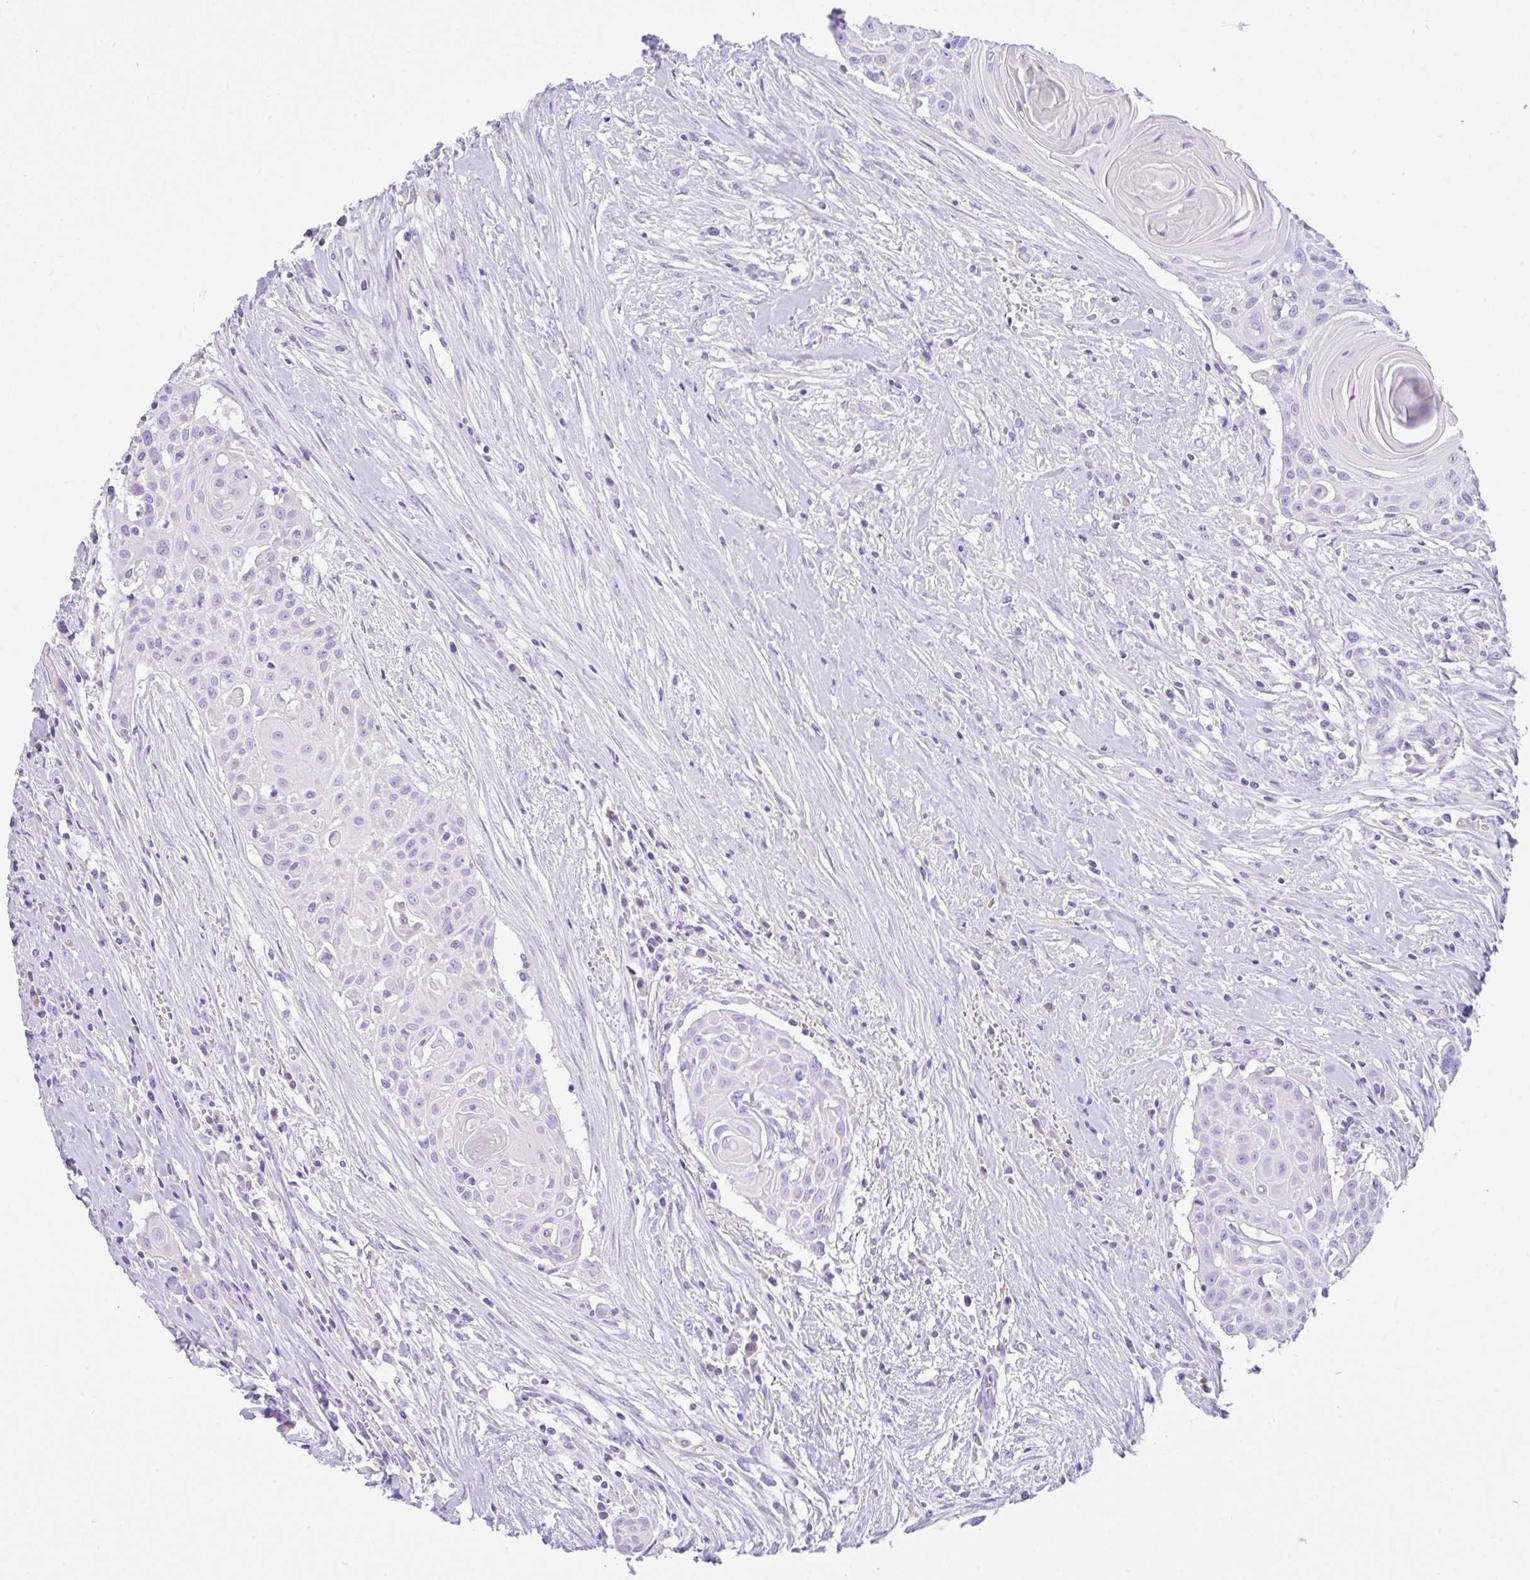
{"staining": {"intensity": "negative", "quantity": "none", "location": "none"}, "tissue": "head and neck cancer", "cell_type": "Tumor cells", "image_type": "cancer", "snomed": [{"axis": "morphology", "description": "Squamous cell carcinoma, NOS"}, {"axis": "topography", "description": "Lymph node"}, {"axis": "topography", "description": "Salivary gland"}, {"axis": "topography", "description": "Head-Neck"}], "caption": "Immunohistochemical staining of head and neck cancer demonstrates no significant positivity in tumor cells. (Stains: DAB immunohistochemistry with hematoxylin counter stain, Microscopy: brightfield microscopy at high magnification).", "gene": "NCF1", "patient": {"sex": "female", "age": 74}}